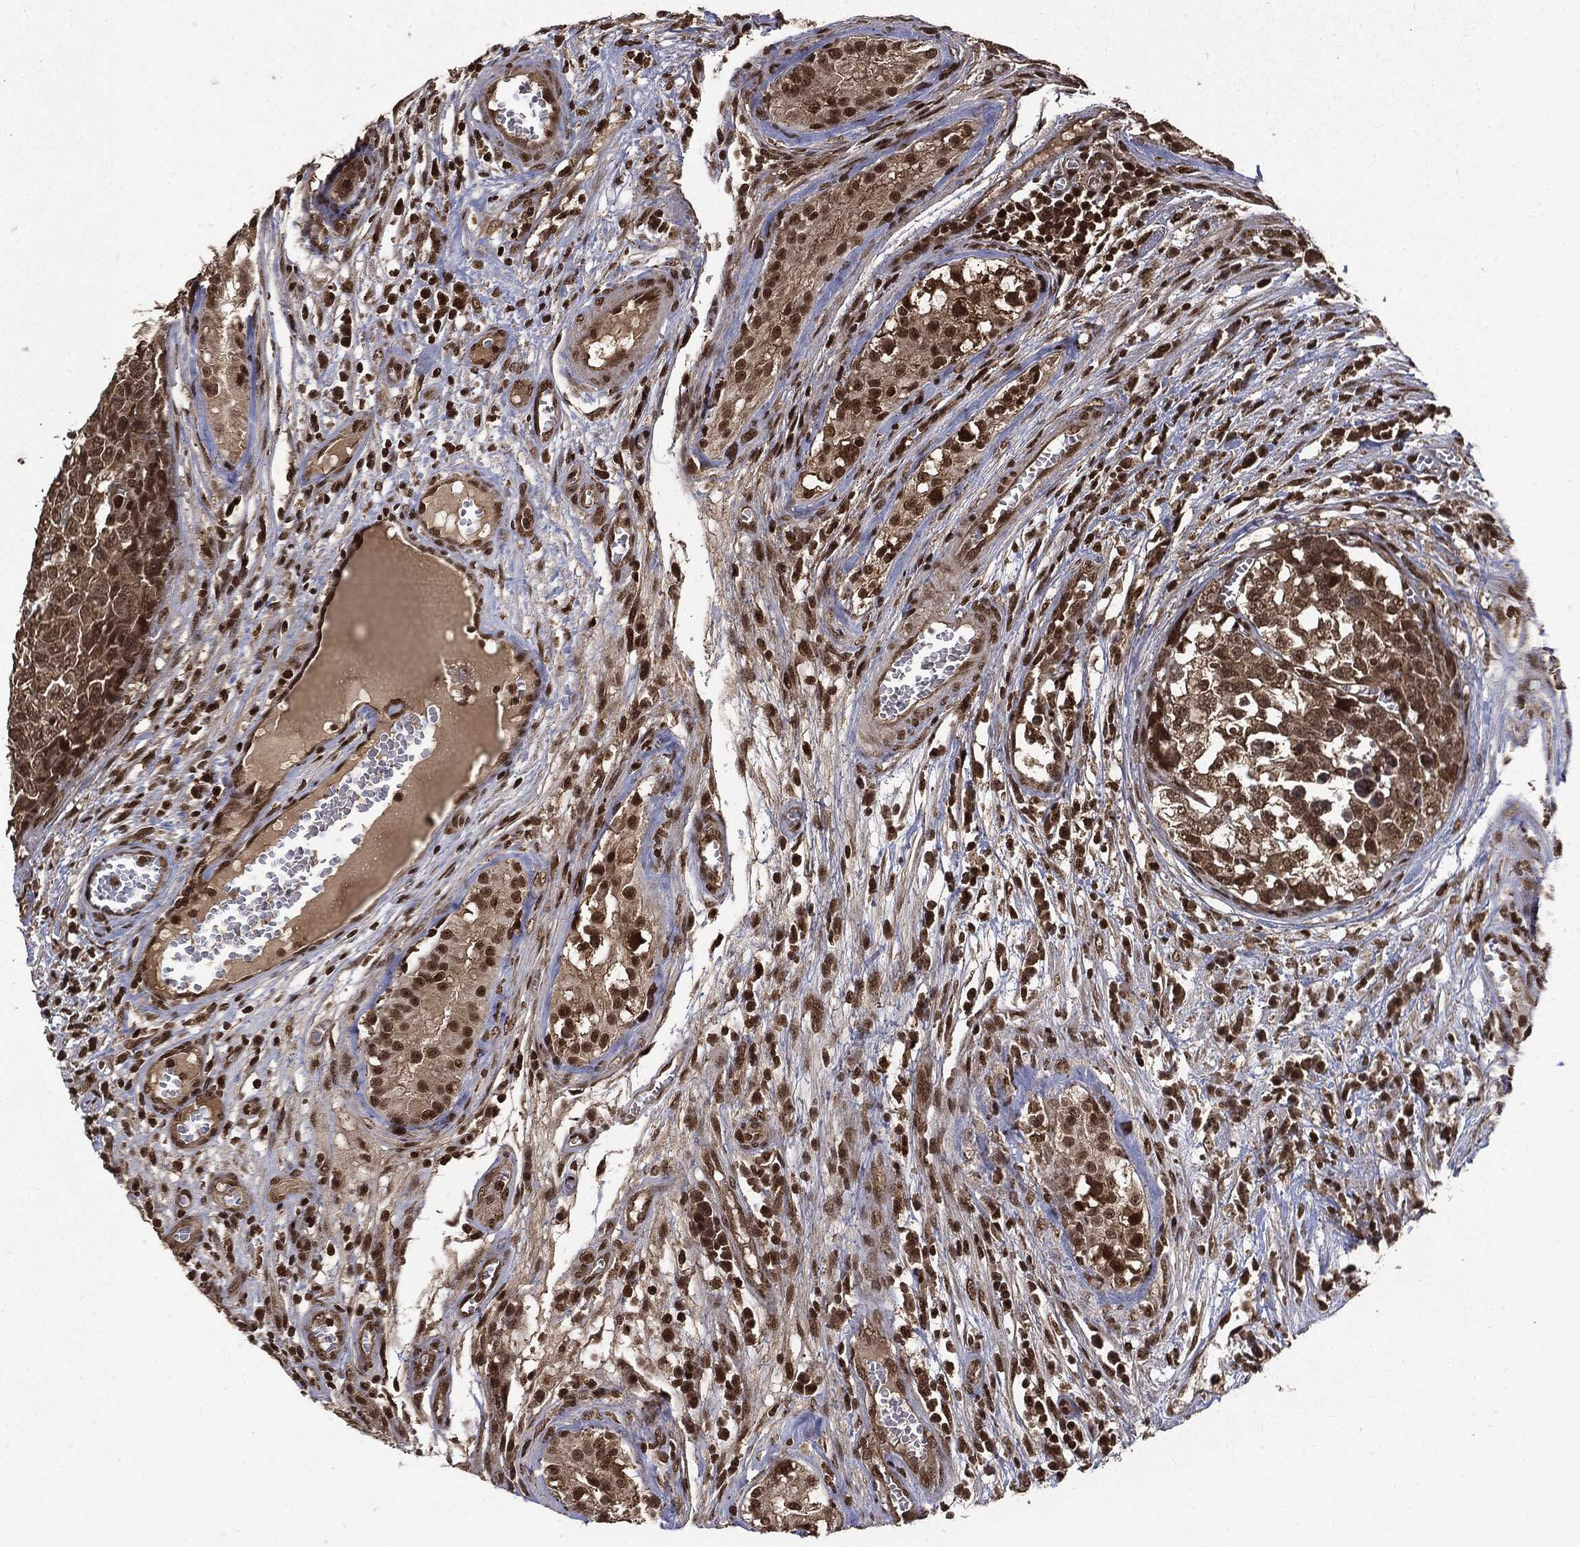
{"staining": {"intensity": "weak", "quantity": ">75%", "location": "cytoplasmic/membranous,nuclear"}, "tissue": "testis cancer", "cell_type": "Tumor cells", "image_type": "cancer", "snomed": [{"axis": "morphology", "description": "Carcinoma, Embryonal, NOS"}, {"axis": "topography", "description": "Testis"}], "caption": "Protein staining exhibits weak cytoplasmic/membranous and nuclear positivity in approximately >75% of tumor cells in embryonal carcinoma (testis).", "gene": "CTDP1", "patient": {"sex": "male", "age": 23}}